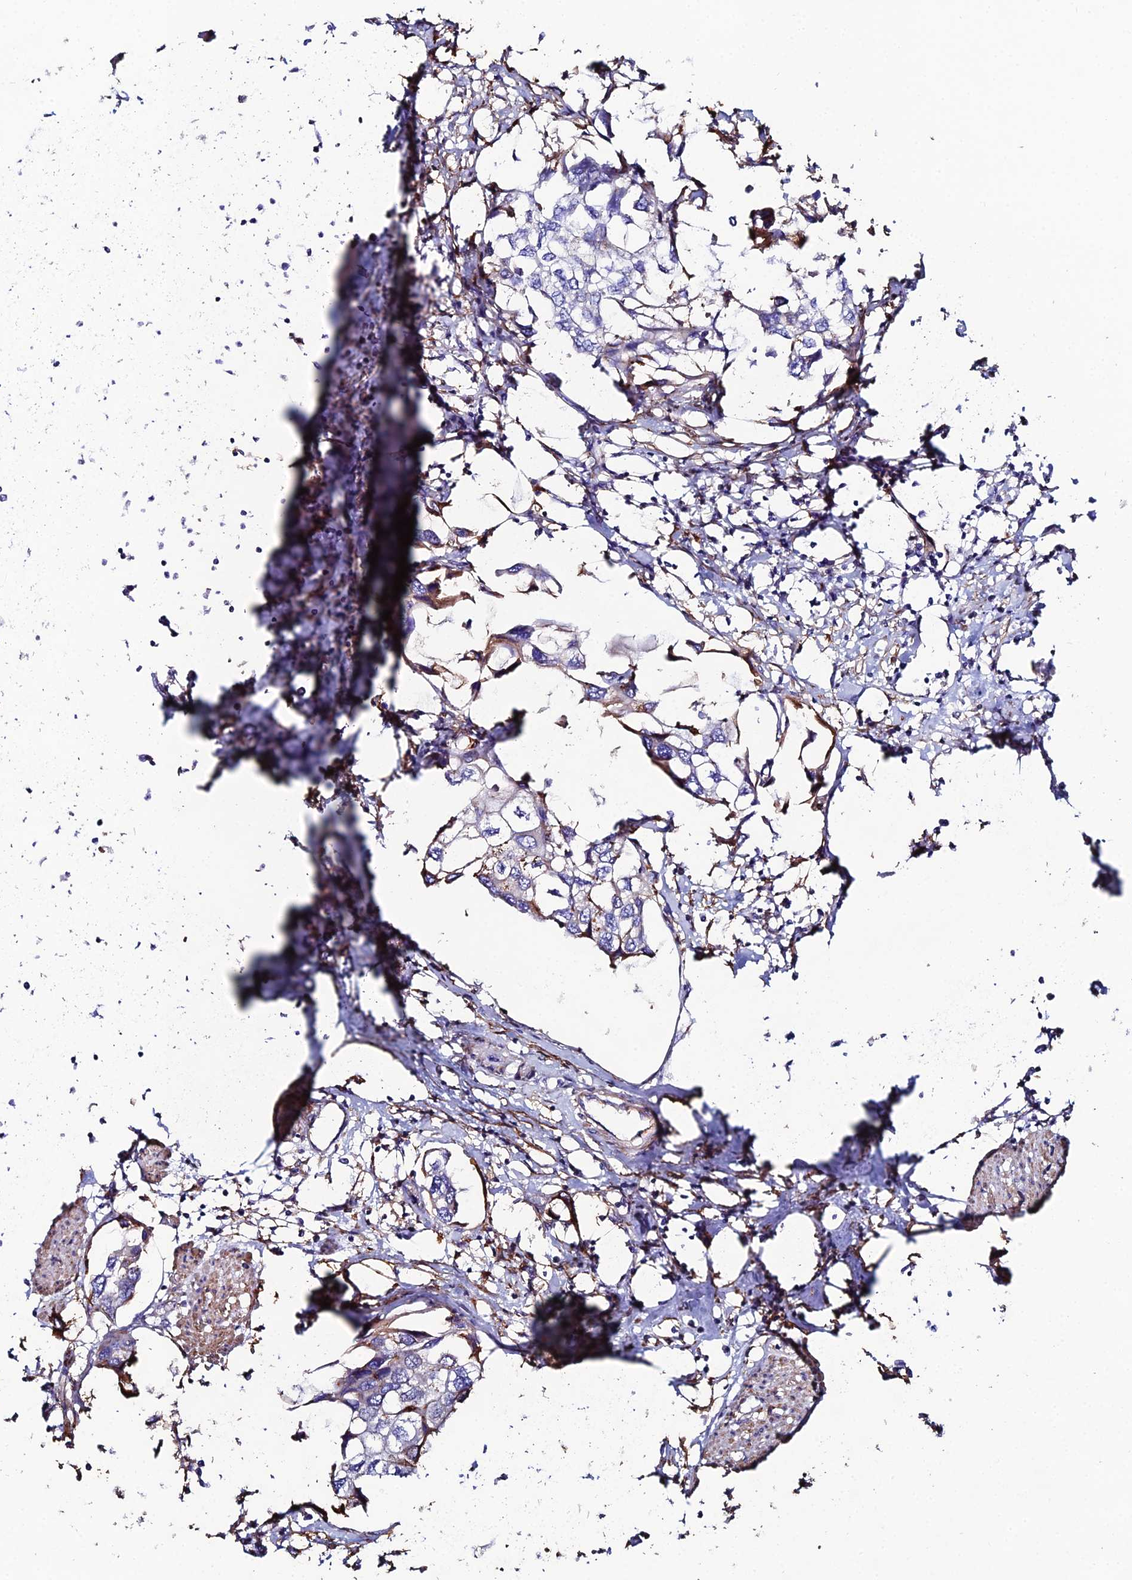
{"staining": {"intensity": "negative", "quantity": "none", "location": "none"}, "tissue": "urothelial cancer", "cell_type": "Tumor cells", "image_type": "cancer", "snomed": [{"axis": "morphology", "description": "Urothelial carcinoma, High grade"}, {"axis": "topography", "description": "Urinary bladder"}], "caption": "Micrograph shows no significant protein positivity in tumor cells of high-grade urothelial carcinoma.", "gene": "C6", "patient": {"sex": "male", "age": 64}}